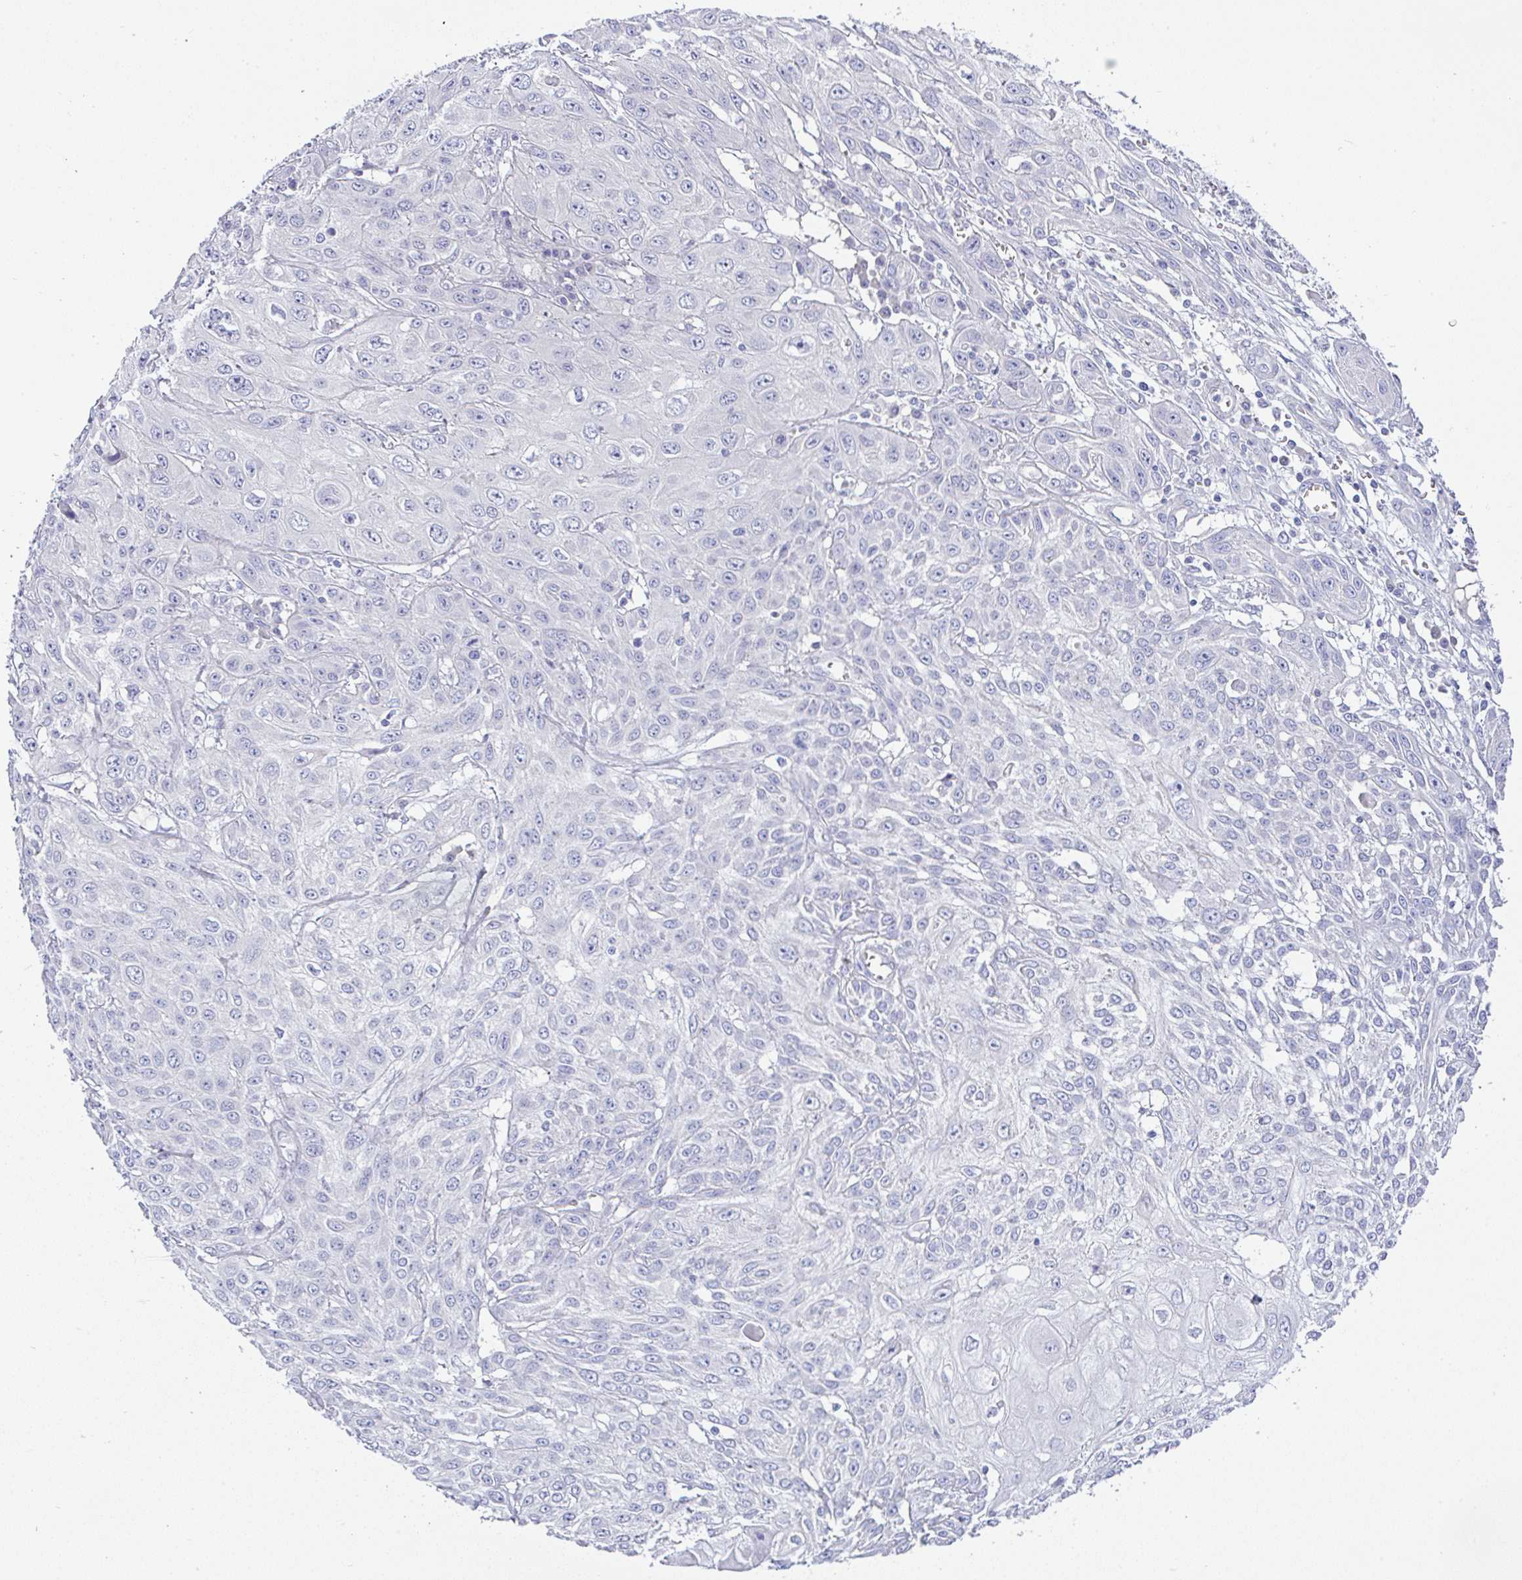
{"staining": {"intensity": "negative", "quantity": "none", "location": "none"}, "tissue": "skin cancer", "cell_type": "Tumor cells", "image_type": "cancer", "snomed": [{"axis": "morphology", "description": "Squamous cell carcinoma, NOS"}, {"axis": "topography", "description": "Skin"}, {"axis": "topography", "description": "Vulva"}], "caption": "A histopathology image of human skin cancer is negative for staining in tumor cells.", "gene": "SERPINE3", "patient": {"sex": "female", "age": 71}}